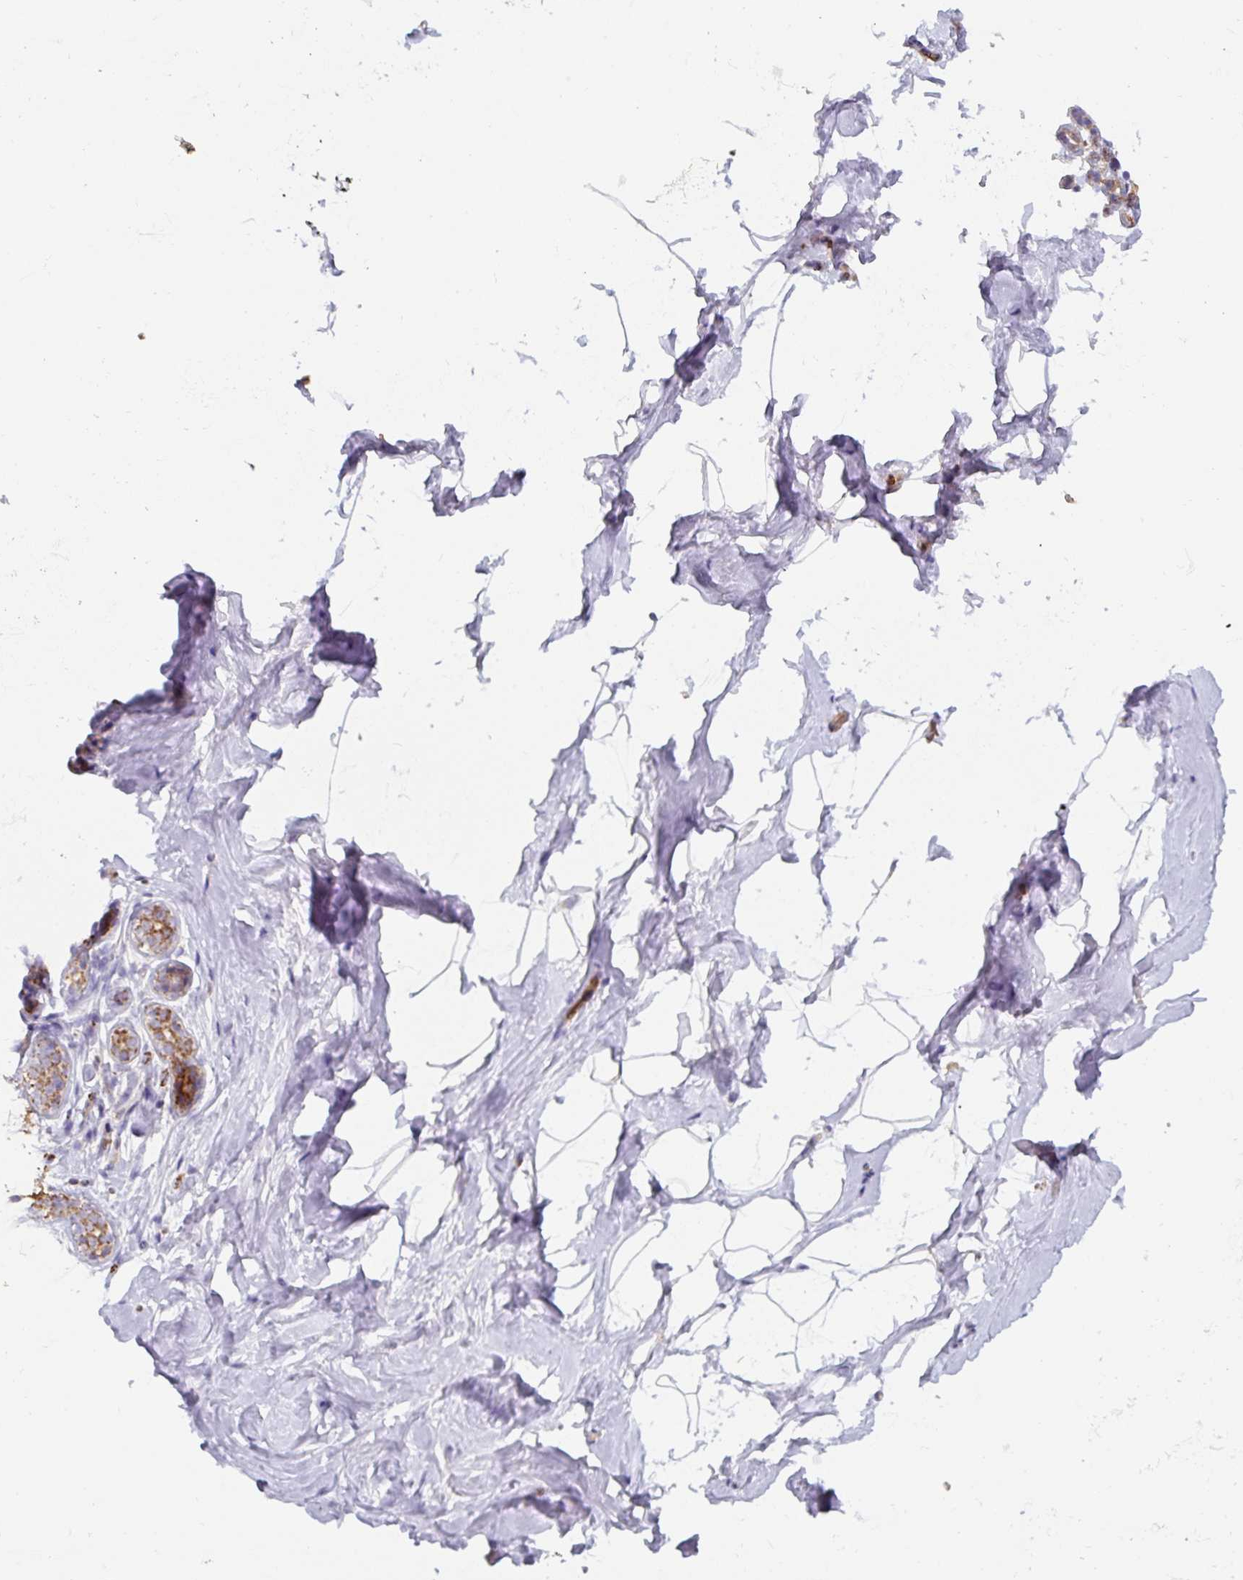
{"staining": {"intensity": "negative", "quantity": "none", "location": "none"}, "tissue": "breast", "cell_type": "Adipocytes", "image_type": "normal", "snomed": [{"axis": "morphology", "description": "Normal tissue, NOS"}, {"axis": "topography", "description": "Breast"}], "caption": "IHC image of unremarkable human breast stained for a protein (brown), which displays no staining in adipocytes.", "gene": "MT", "patient": {"sex": "female", "age": 32}}